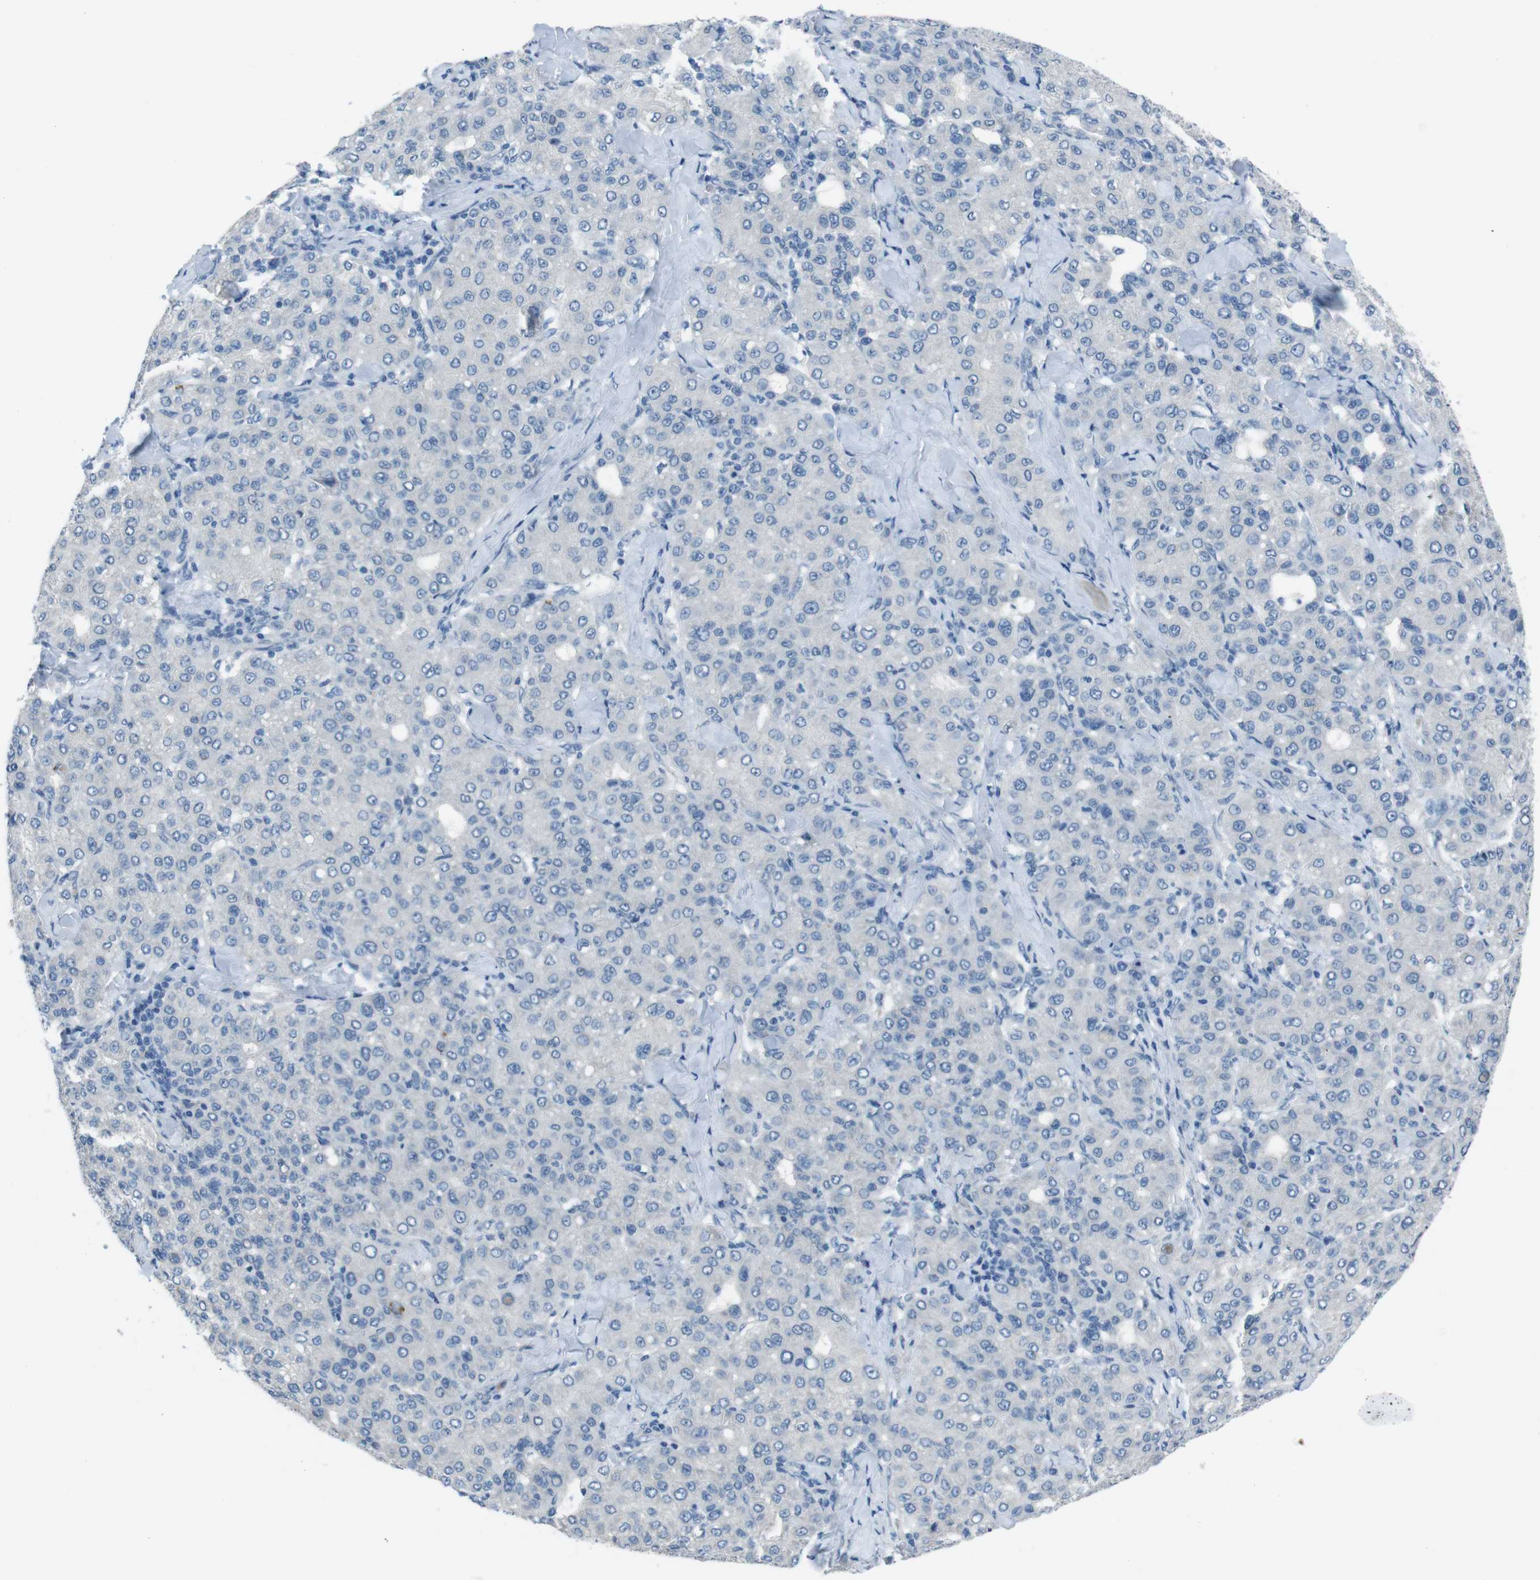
{"staining": {"intensity": "negative", "quantity": "none", "location": "none"}, "tissue": "liver cancer", "cell_type": "Tumor cells", "image_type": "cancer", "snomed": [{"axis": "morphology", "description": "Carcinoma, Hepatocellular, NOS"}, {"axis": "topography", "description": "Liver"}], "caption": "Micrograph shows no significant protein positivity in tumor cells of liver cancer.", "gene": "HRH2", "patient": {"sex": "male", "age": 65}}